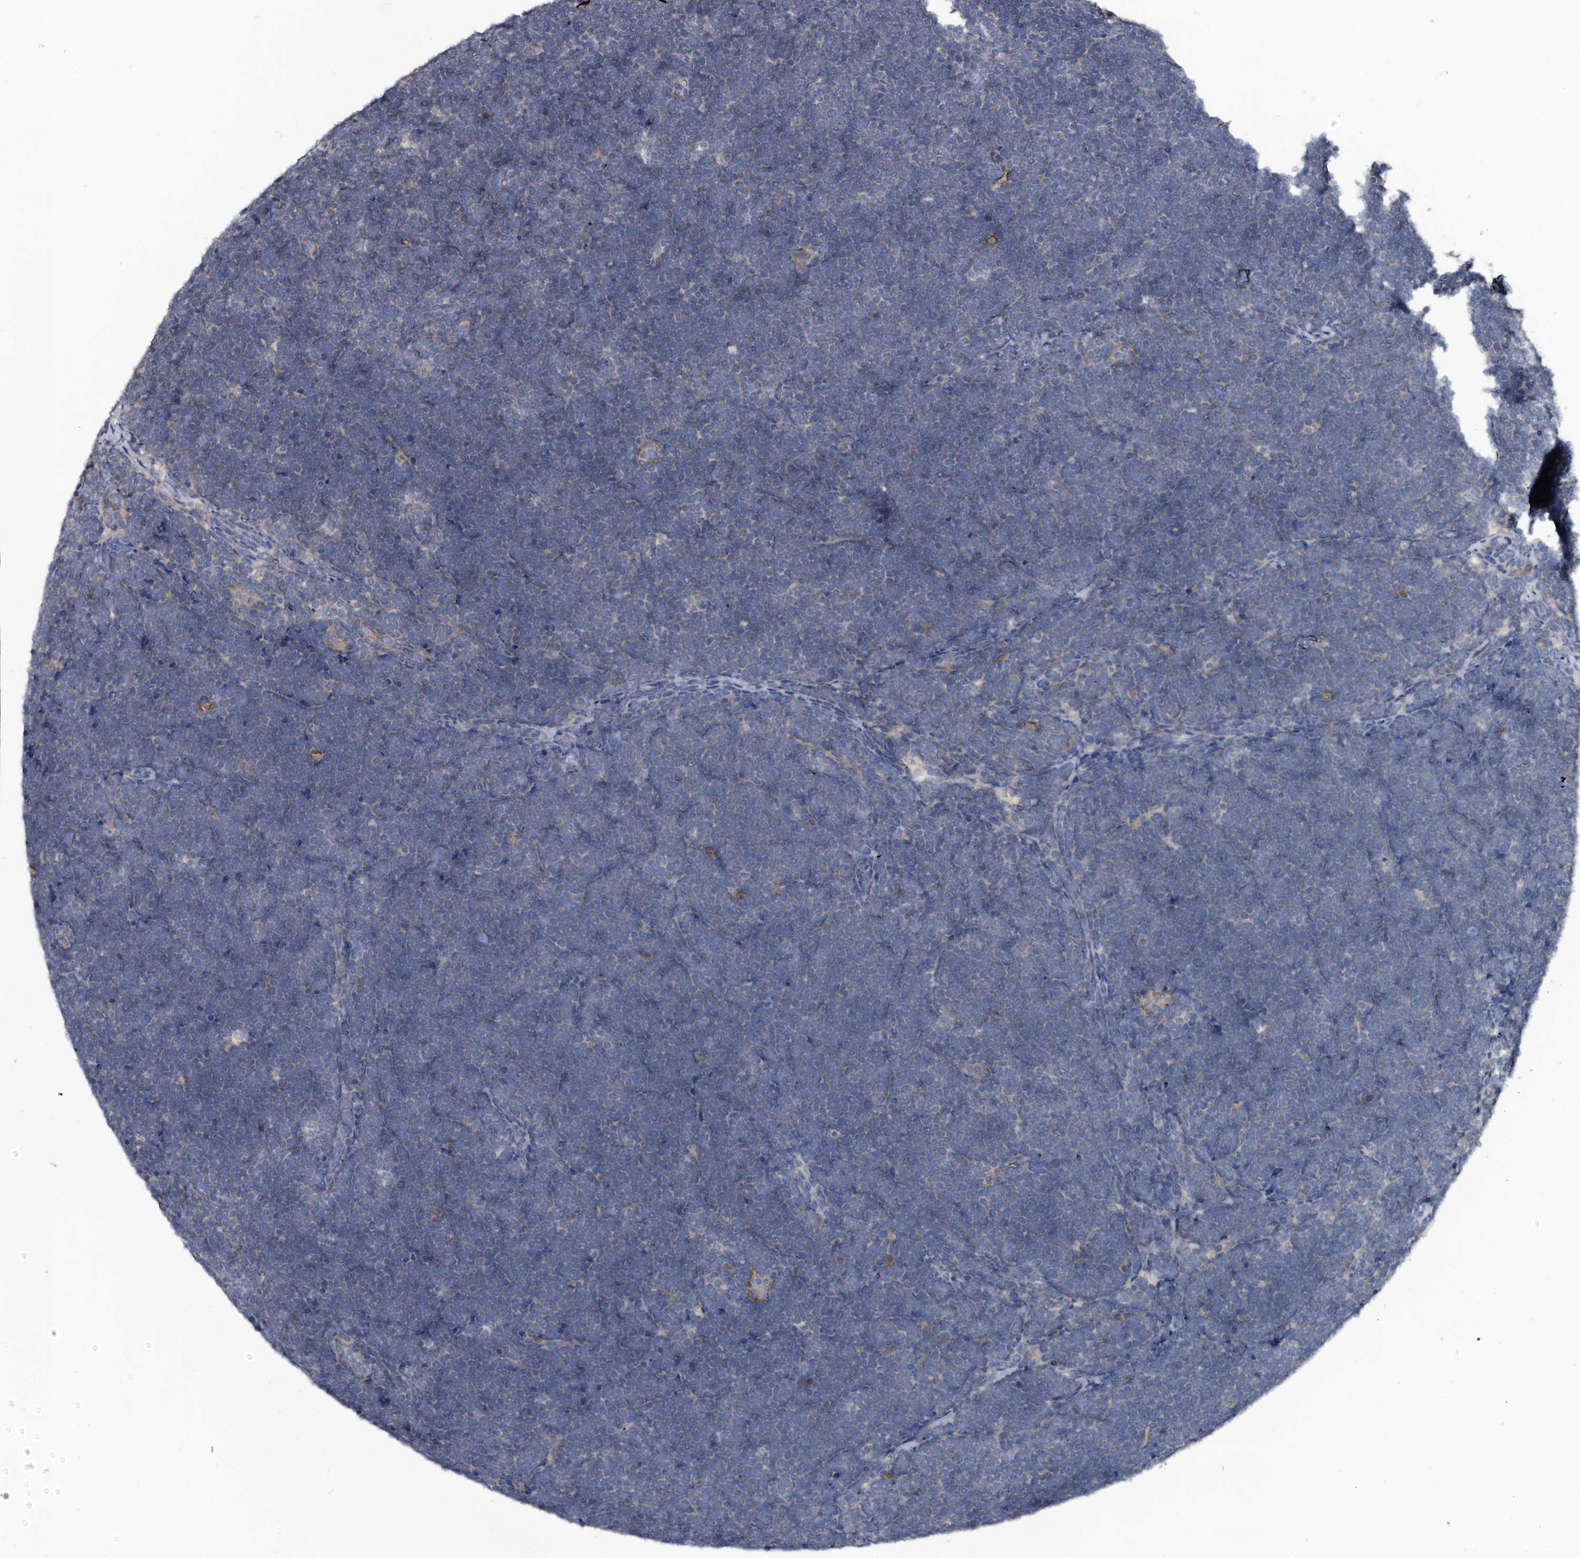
{"staining": {"intensity": "negative", "quantity": "none", "location": "none"}, "tissue": "lymphoma", "cell_type": "Tumor cells", "image_type": "cancer", "snomed": [{"axis": "morphology", "description": "Malignant lymphoma, non-Hodgkin's type, High grade"}, {"axis": "topography", "description": "Lymph node"}], "caption": "There is no significant expression in tumor cells of malignant lymphoma, non-Hodgkin's type (high-grade). (Brightfield microscopy of DAB (3,3'-diaminobenzidine) immunohistochemistry at high magnification).", "gene": "IARS1", "patient": {"sex": "male", "age": 13}}